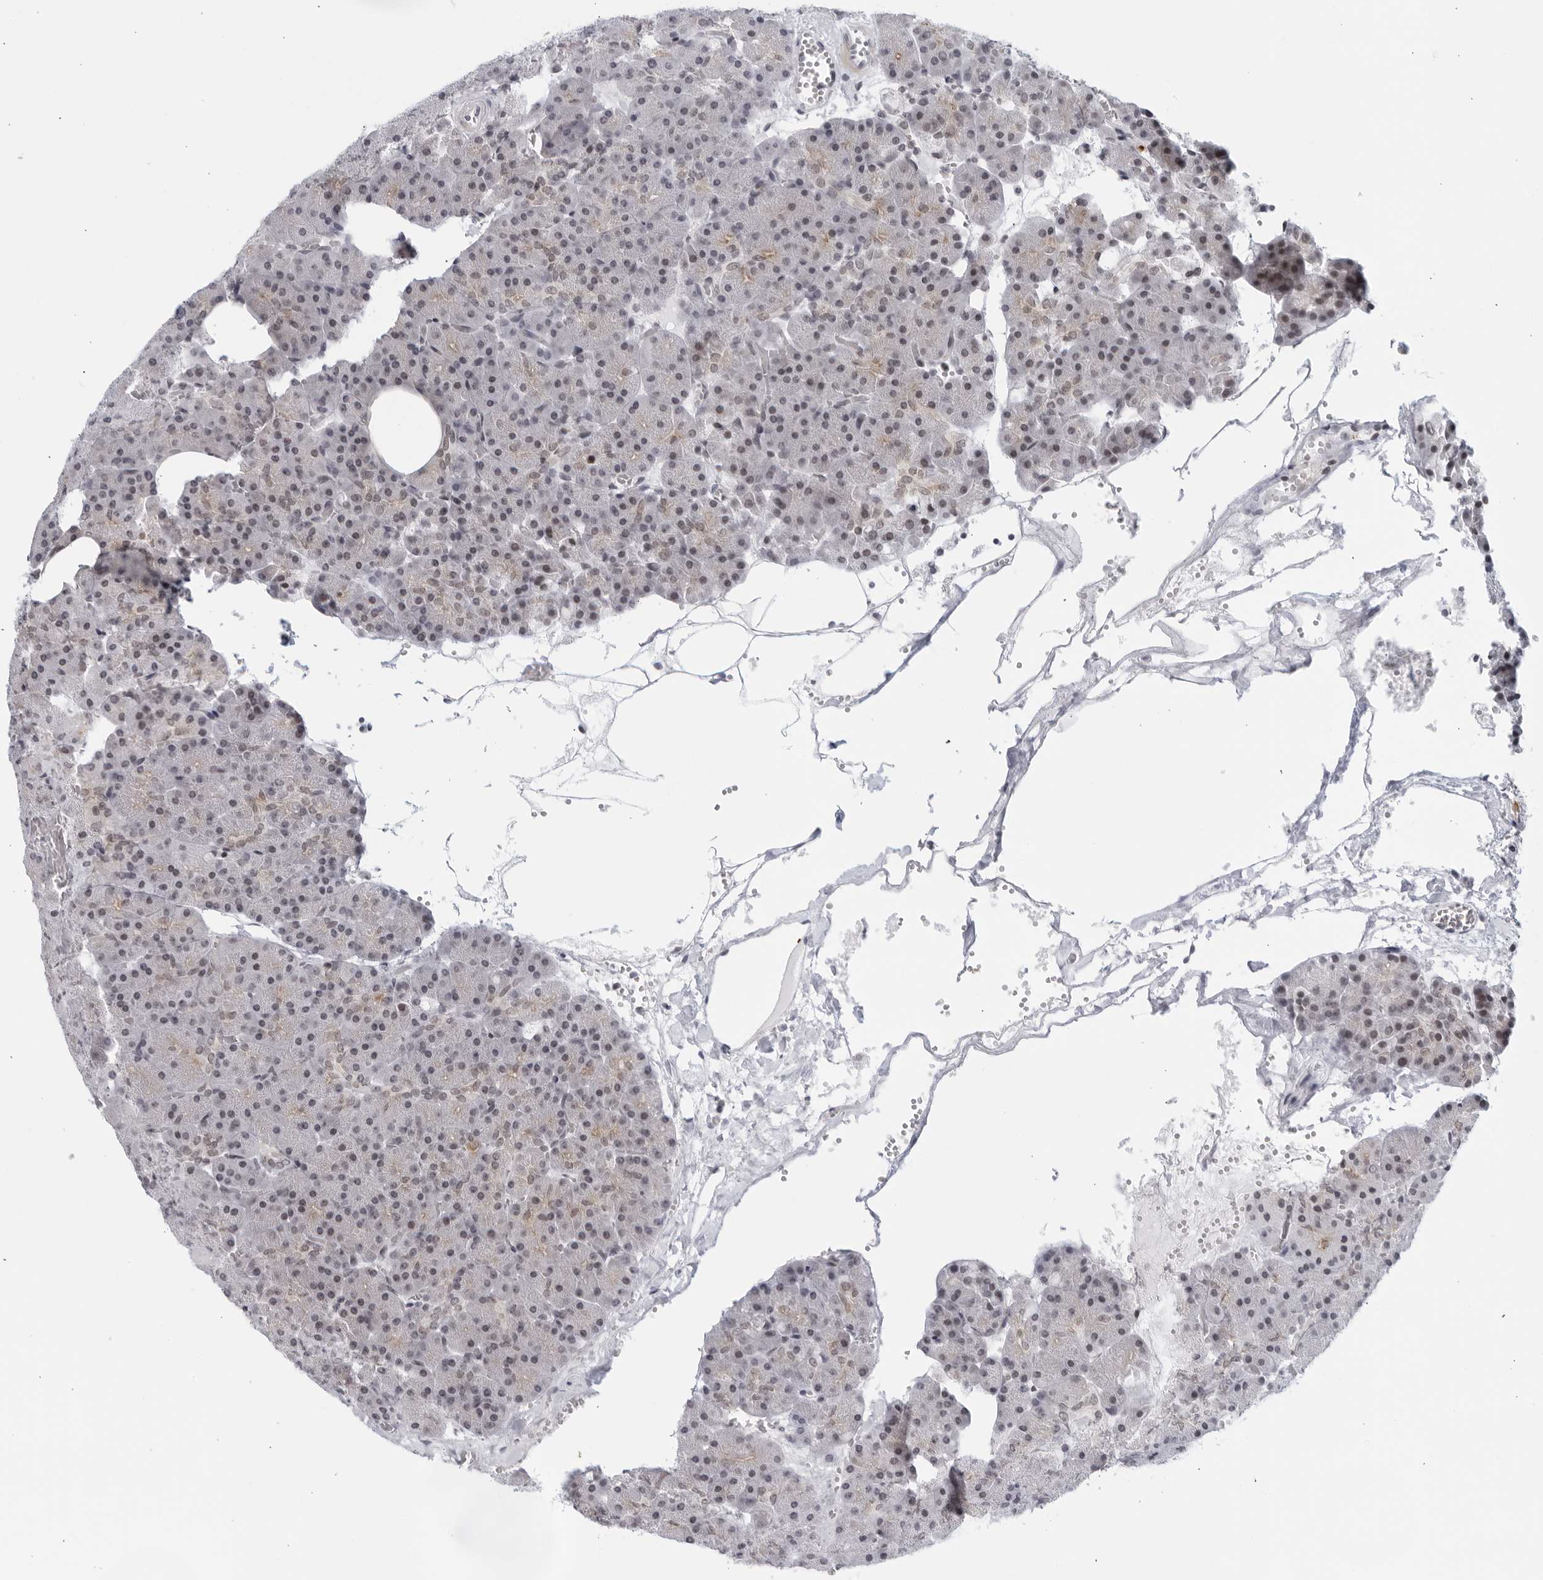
{"staining": {"intensity": "weak", "quantity": "<25%", "location": "cytoplasmic/membranous"}, "tissue": "pancreas", "cell_type": "Exocrine glandular cells", "image_type": "normal", "snomed": [{"axis": "morphology", "description": "Normal tissue, NOS"}, {"axis": "morphology", "description": "Carcinoid, malignant, NOS"}, {"axis": "topography", "description": "Pancreas"}], "caption": "Protein analysis of unremarkable pancreas demonstrates no significant expression in exocrine glandular cells. (DAB (3,3'-diaminobenzidine) IHC, high magnification).", "gene": "RAB11FIP3", "patient": {"sex": "female", "age": 35}}